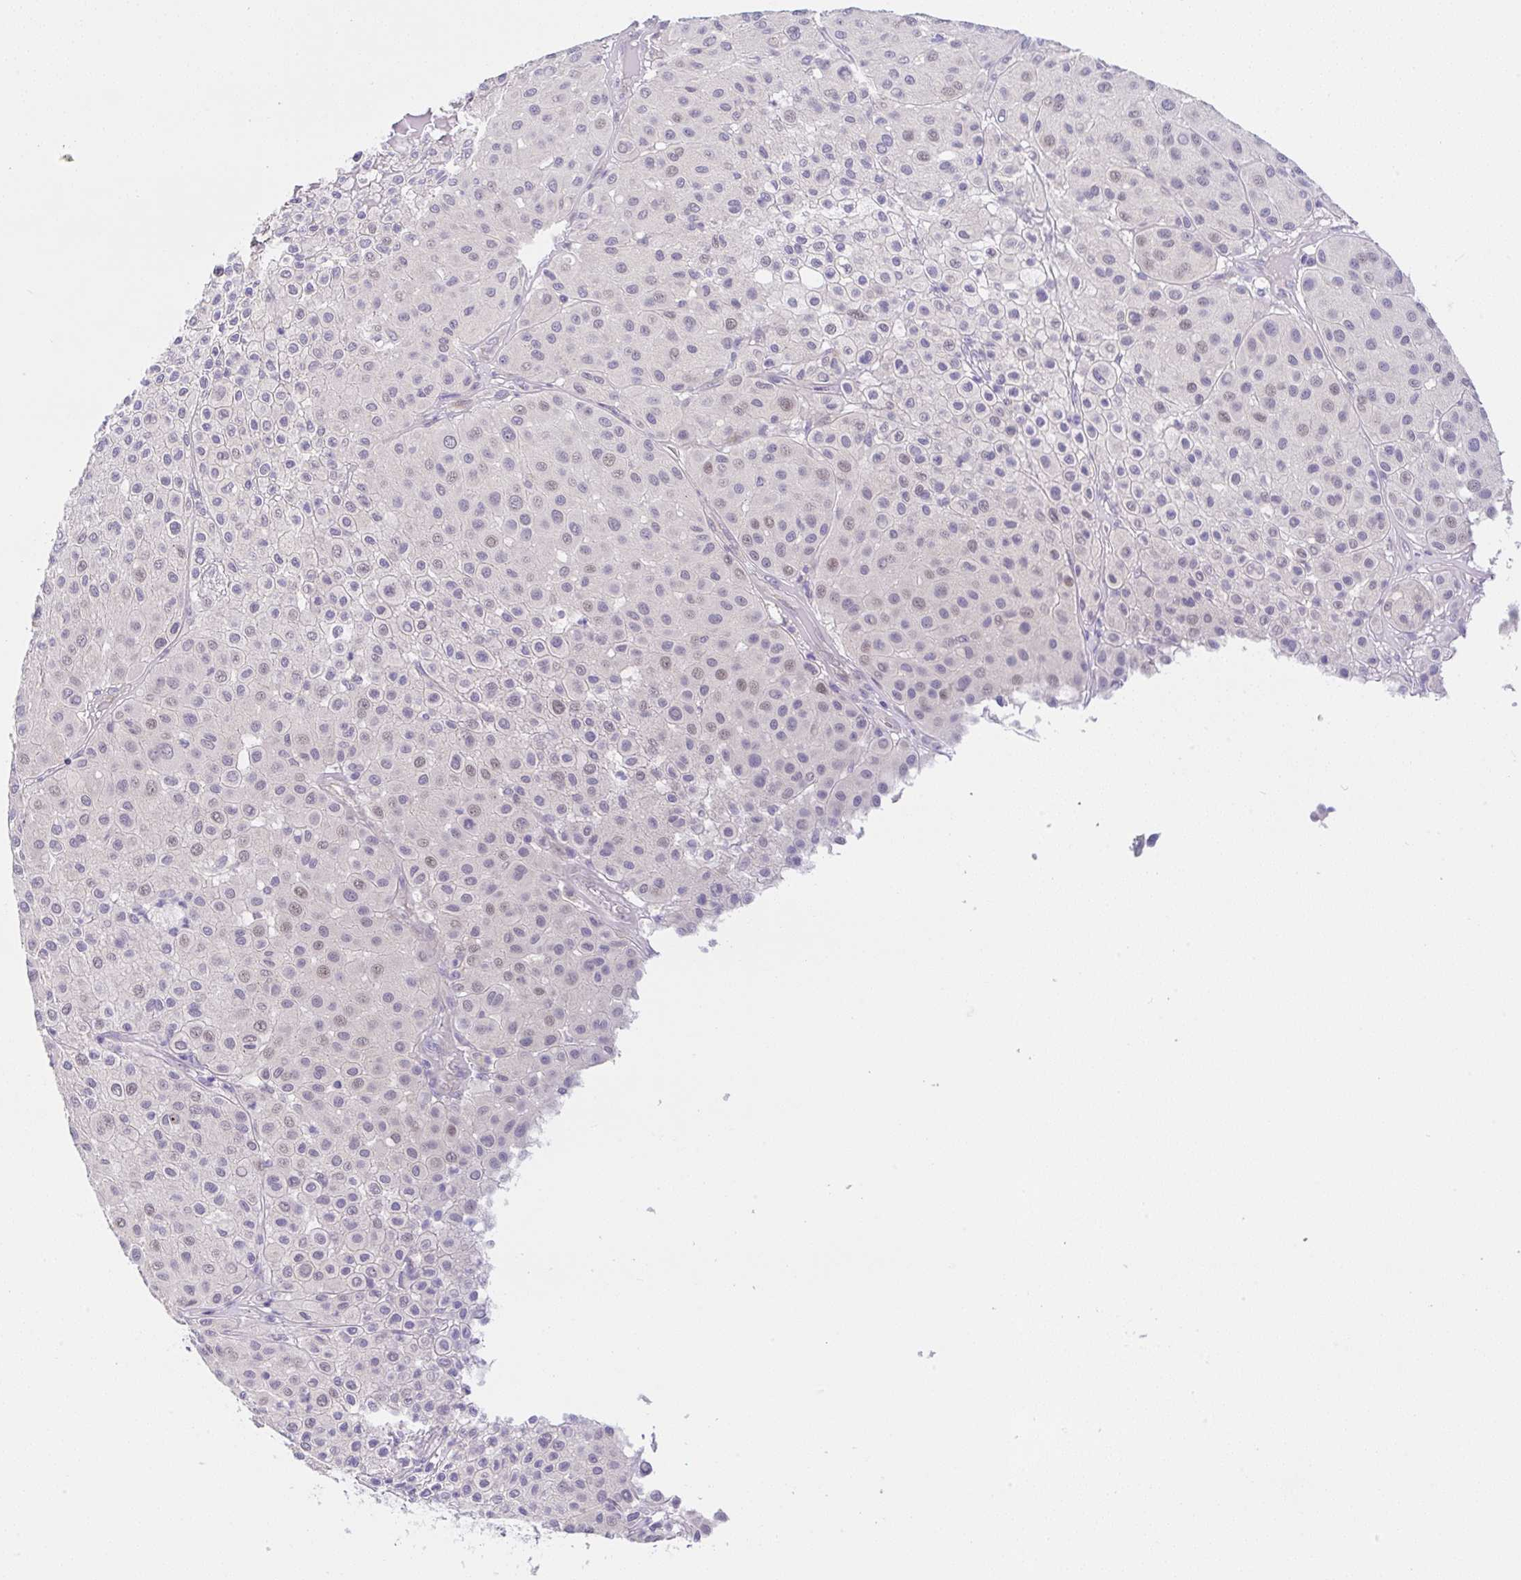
{"staining": {"intensity": "negative", "quantity": "none", "location": "none"}, "tissue": "melanoma", "cell_type": "Tumor cells", "image_type": "cancer", "snomed": [{"axis": "morphology", "description": "Malignant melanoma, Metastatic site"}, {"axis": "topography", "description": "Smooth muscle"}], "caption": "There is no significant positivity in tumor cells of melanoma.", "gene": "CGNL1", "patient": {"sex": "male", "age": 41}}